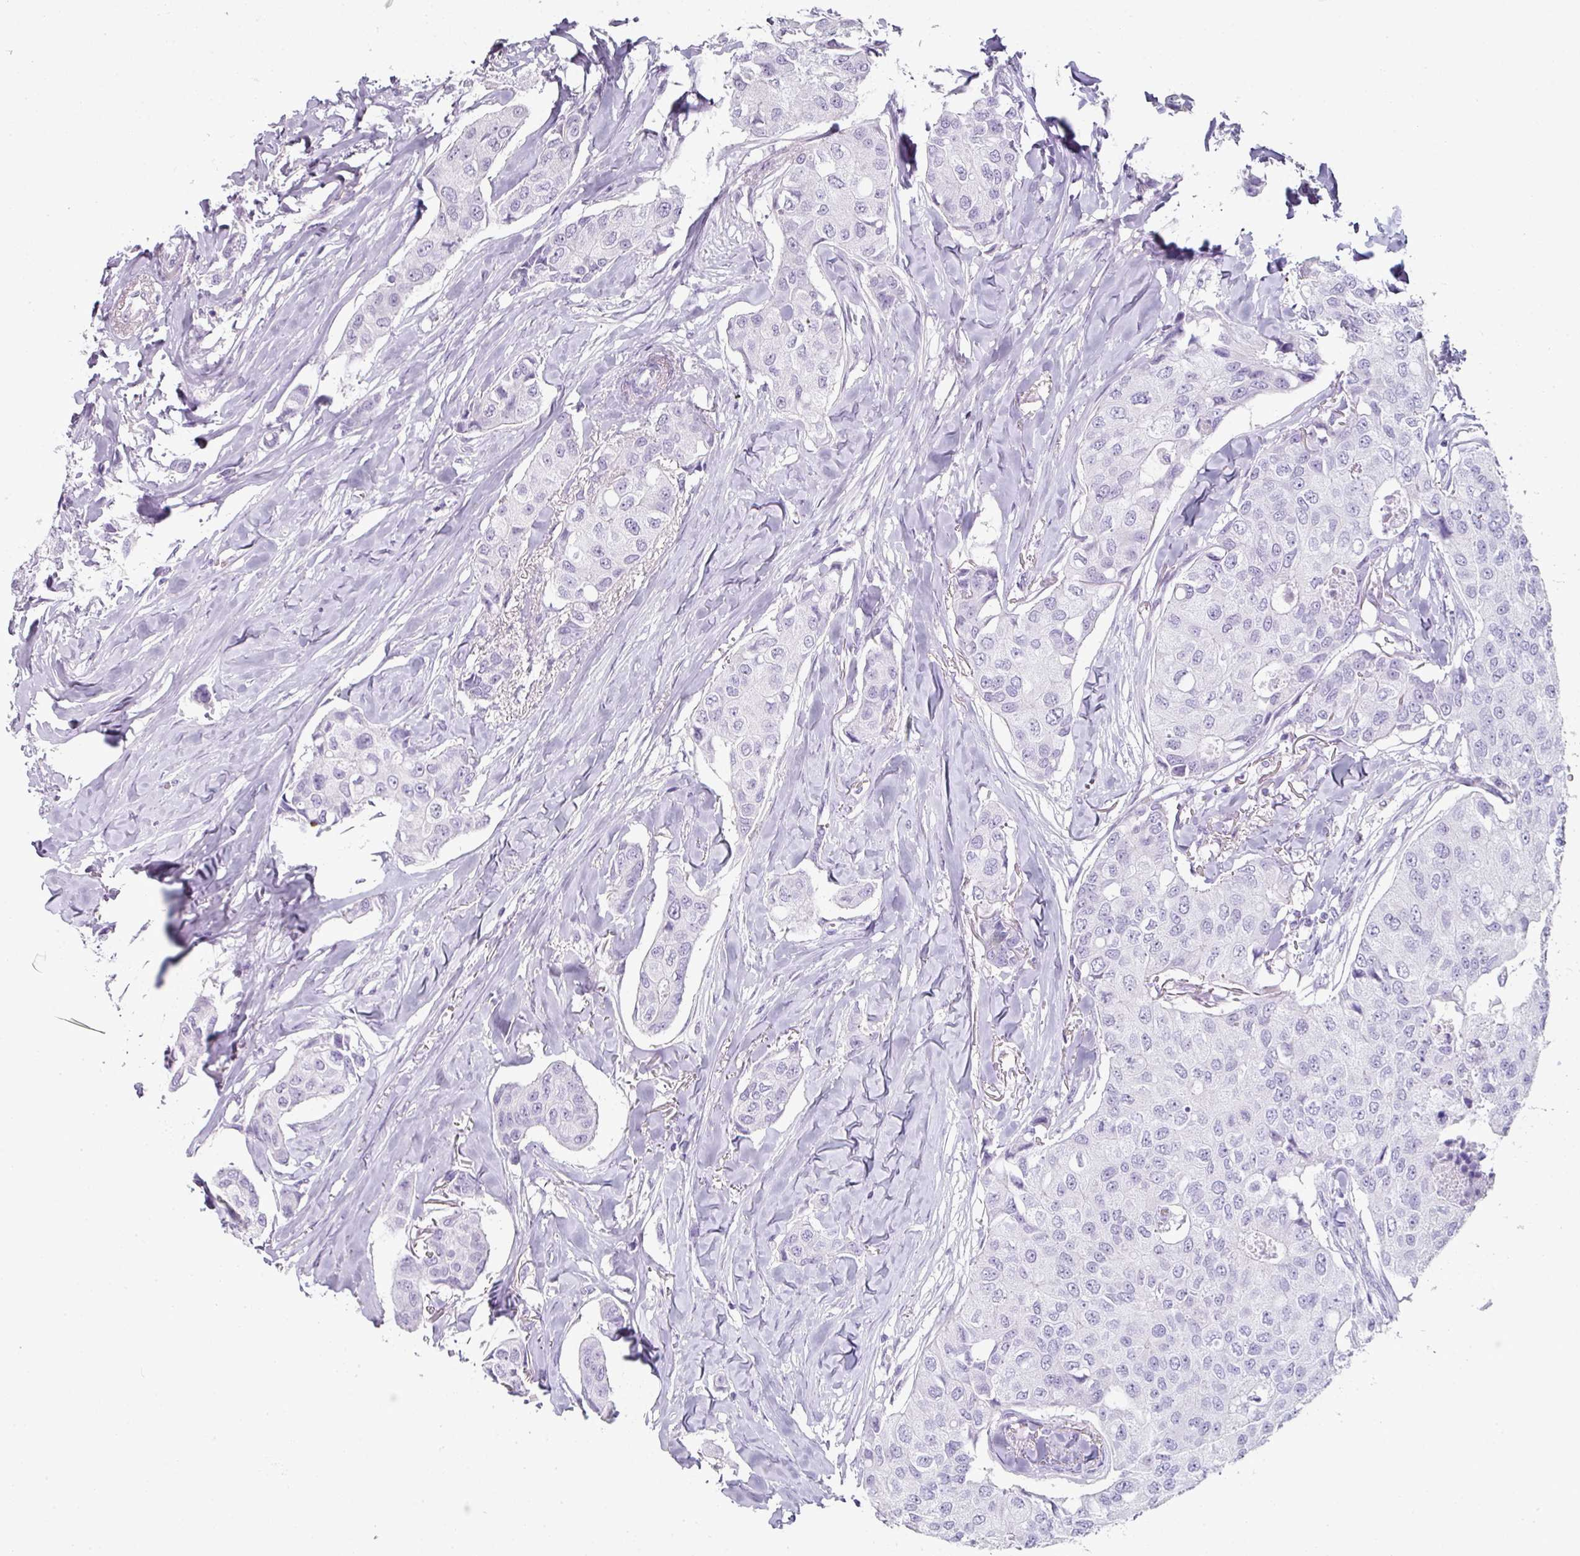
{"staining": {"intensity": "negative", "quantity": "none", "location": "none"}, "tissue": "breast cancer", "cell_type": "Tumor cells", "image_type": "cancer", "snomed": [{"axis": "morphology", "description": "Duct carcinoma"}, {"axis": "topography", "description": "Breast"}], "caption": "Breast cancer (infiltrating ductal carcinoma) was stained to show a protein in brown. There is no significant positivity in tumor cells.", "gene": "C19orf33", "patient": {"sex": "female", "age": 80}}